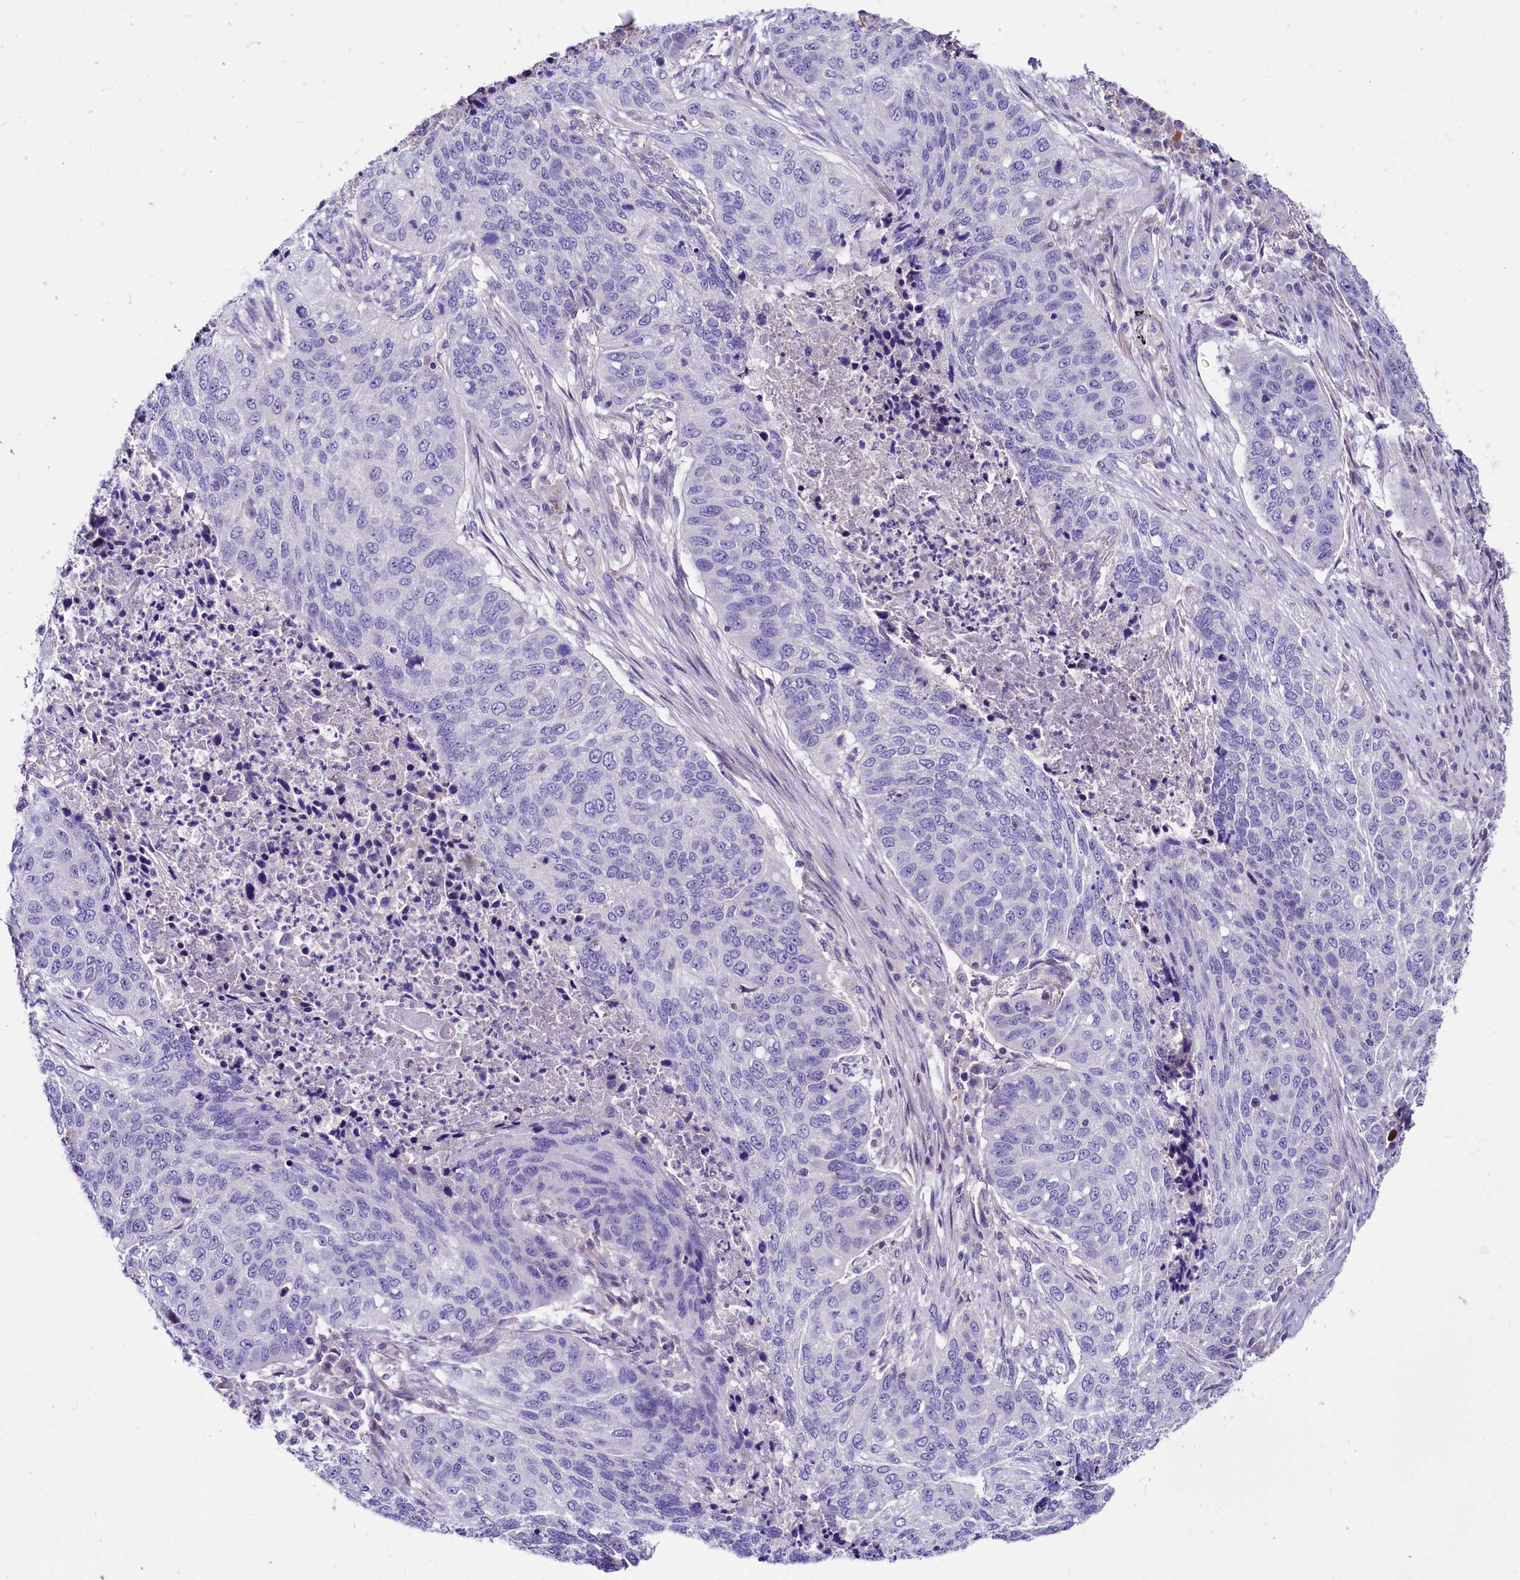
{"staining": {"intensity": "negative", "quantity": "none", "location": "none"}, "tissue": "lung cancer", "cell_type": "Tumor cells", "image_type": "cancer", "snomed": [{"axis": "morphology", "description": "Squamous cell carcinoma, NOS"}, {"axis": "topography", "description": "Lung"}], "caption": "This is an immunohistochemistry micrograph of human lung squamous cell carcinoma. There is no positivity in tumor cells.", "gene": "ABHD5", "patient": {"sex": "female", "age": 63}}